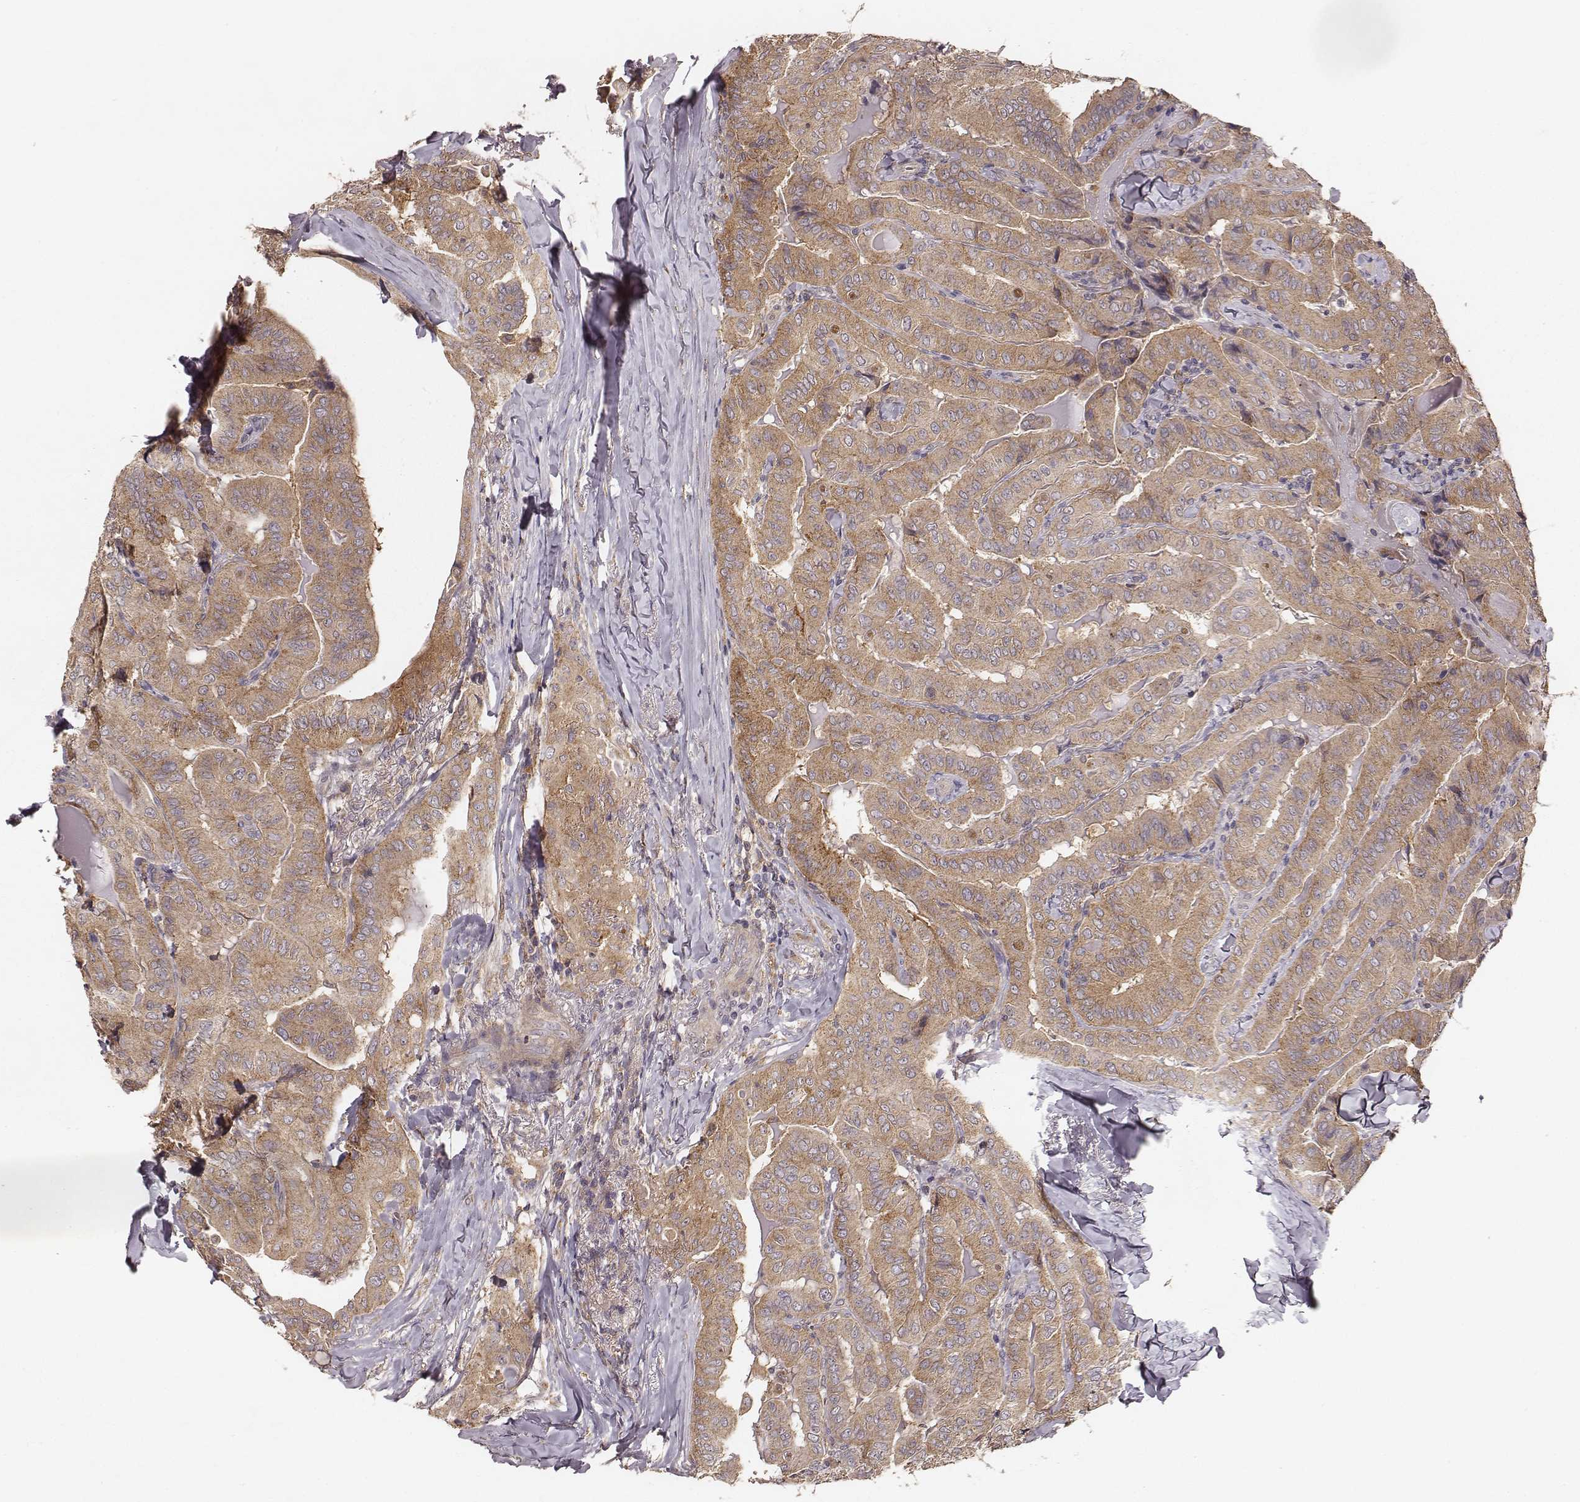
{"staining": {"intensity": "moderate", "quantity": ">75%", "location": "cytoplasmic/membranous"}, "tissue": "thyroid cancer", "cell_type": "Tumor cells", "image_type": "cancer", "snomed": [{"axis": "morphology", "description": "Papillary adenocarcinoma, NOS"}, {"axis": "topography", "description": "Thyroid gland"}], "caption": "Immunohistochemistry (IHC) photomicrograph of thyroid papillary adenocarcinoma stained for a protein (brown), which exhibits medium levels of moderate cytoplasmic/membranous expression in approximately >75% of tumor cells.", "gene": "VPS26A", "patient": {"sex": "female", "age": 68}}